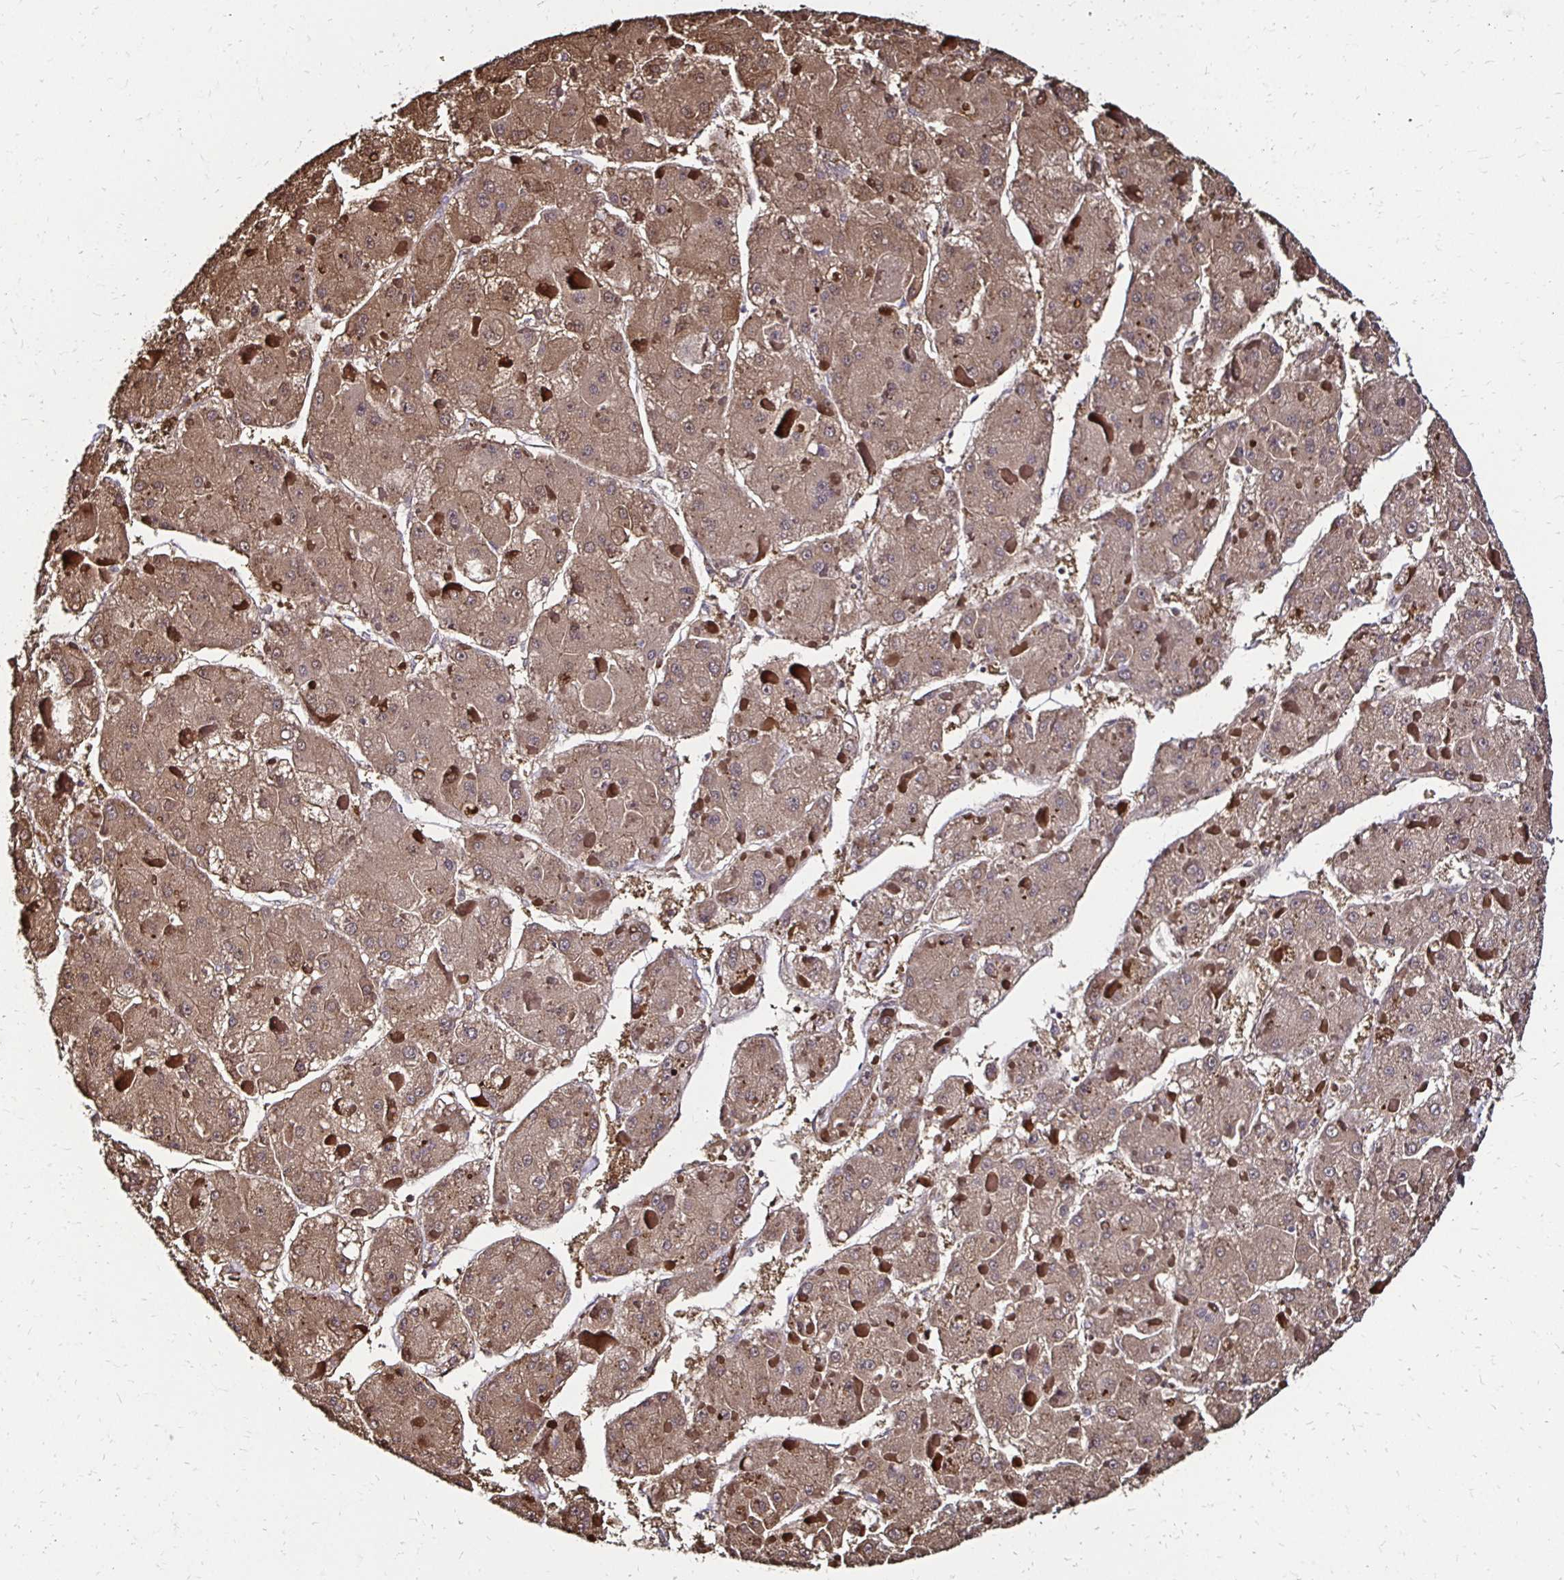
{"staining": {"intensity": "weak", "quantity": ">75%", "location": "cytoplasmic/membranous"}, "tissue": "liver cancer", "cell_type": "Tumor cells", "image_type": "cancer", "snomed": [{"axis": "morphology", "description": "Carcinoma, Hepatocellular, NOS"}, {"axis": "topography", "description": "Liver"}], "caption": "Immunohistochemical staining of liver cancer demonstrates low levels of weak cytoplasmic/membranous staining in approximately >75% of tumor cells. (DAB (3,3'-diaminobenzidine) IHC, brown staining for protein, blue staining for nuclei).", "gene": "TXN", "patient": {"sex": "female", "age": 73}}